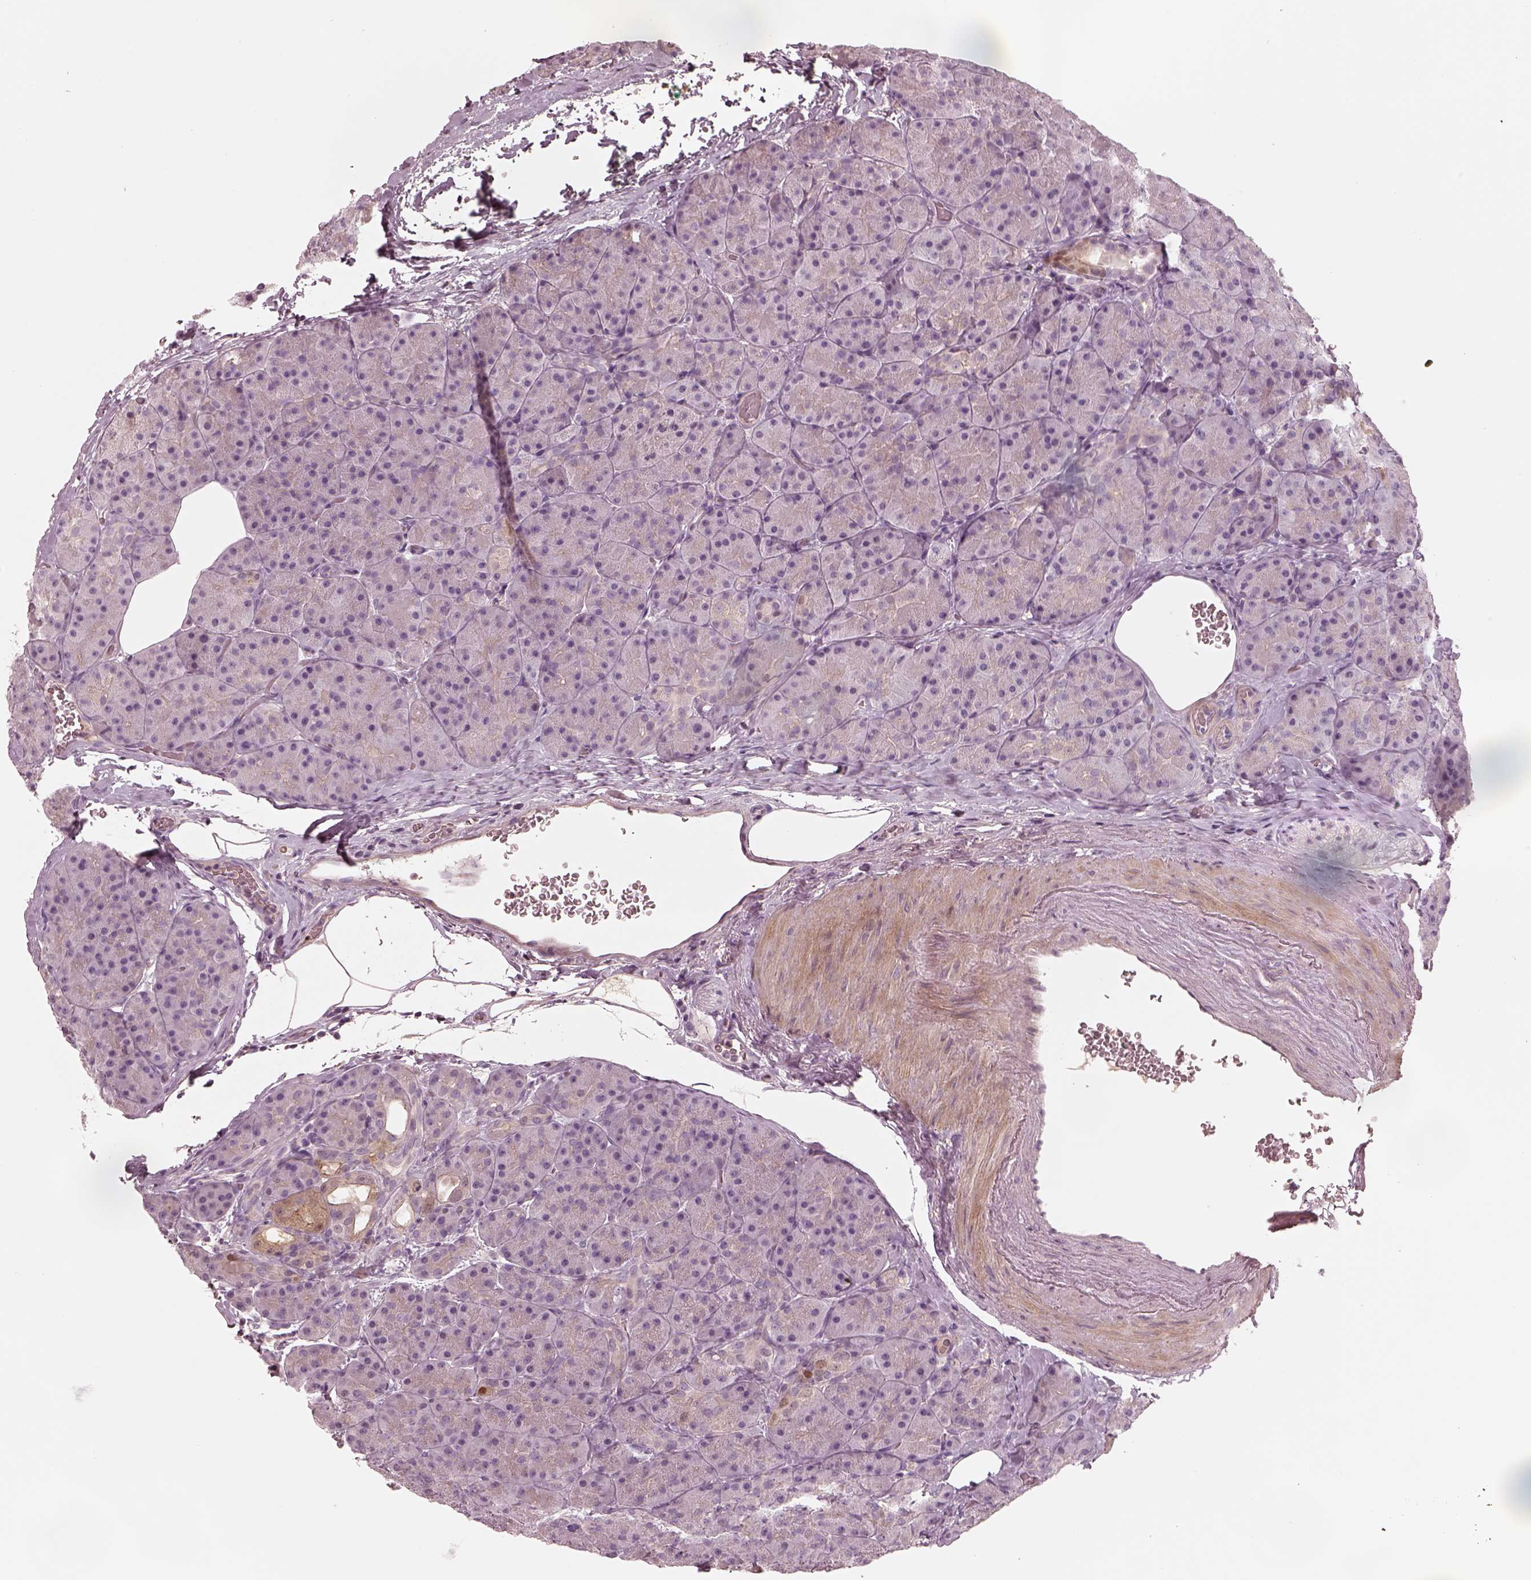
{"staining": {"intensity": "moderate", "quantity": "<25%", "location": "cytoplasmic/membranous"}, "tissue": "pancreas", "cell_type": "Exocrine glandular cells", "image_type": "normal", "snomed": [{"axis": "morphology", "description": "Normal tissue, NOS"}, {"axis": "topography", "description": "Pancreas"}], "caption": "Exocrine glandular cells demonstrate moderate cytoplasmic/membranous staining in approximately <25% of cells in unremarkable pancreas. Nuclei are stained in blue.", "gene": "SDCBP2", "patient": {"sex": "male", "age": 57}}